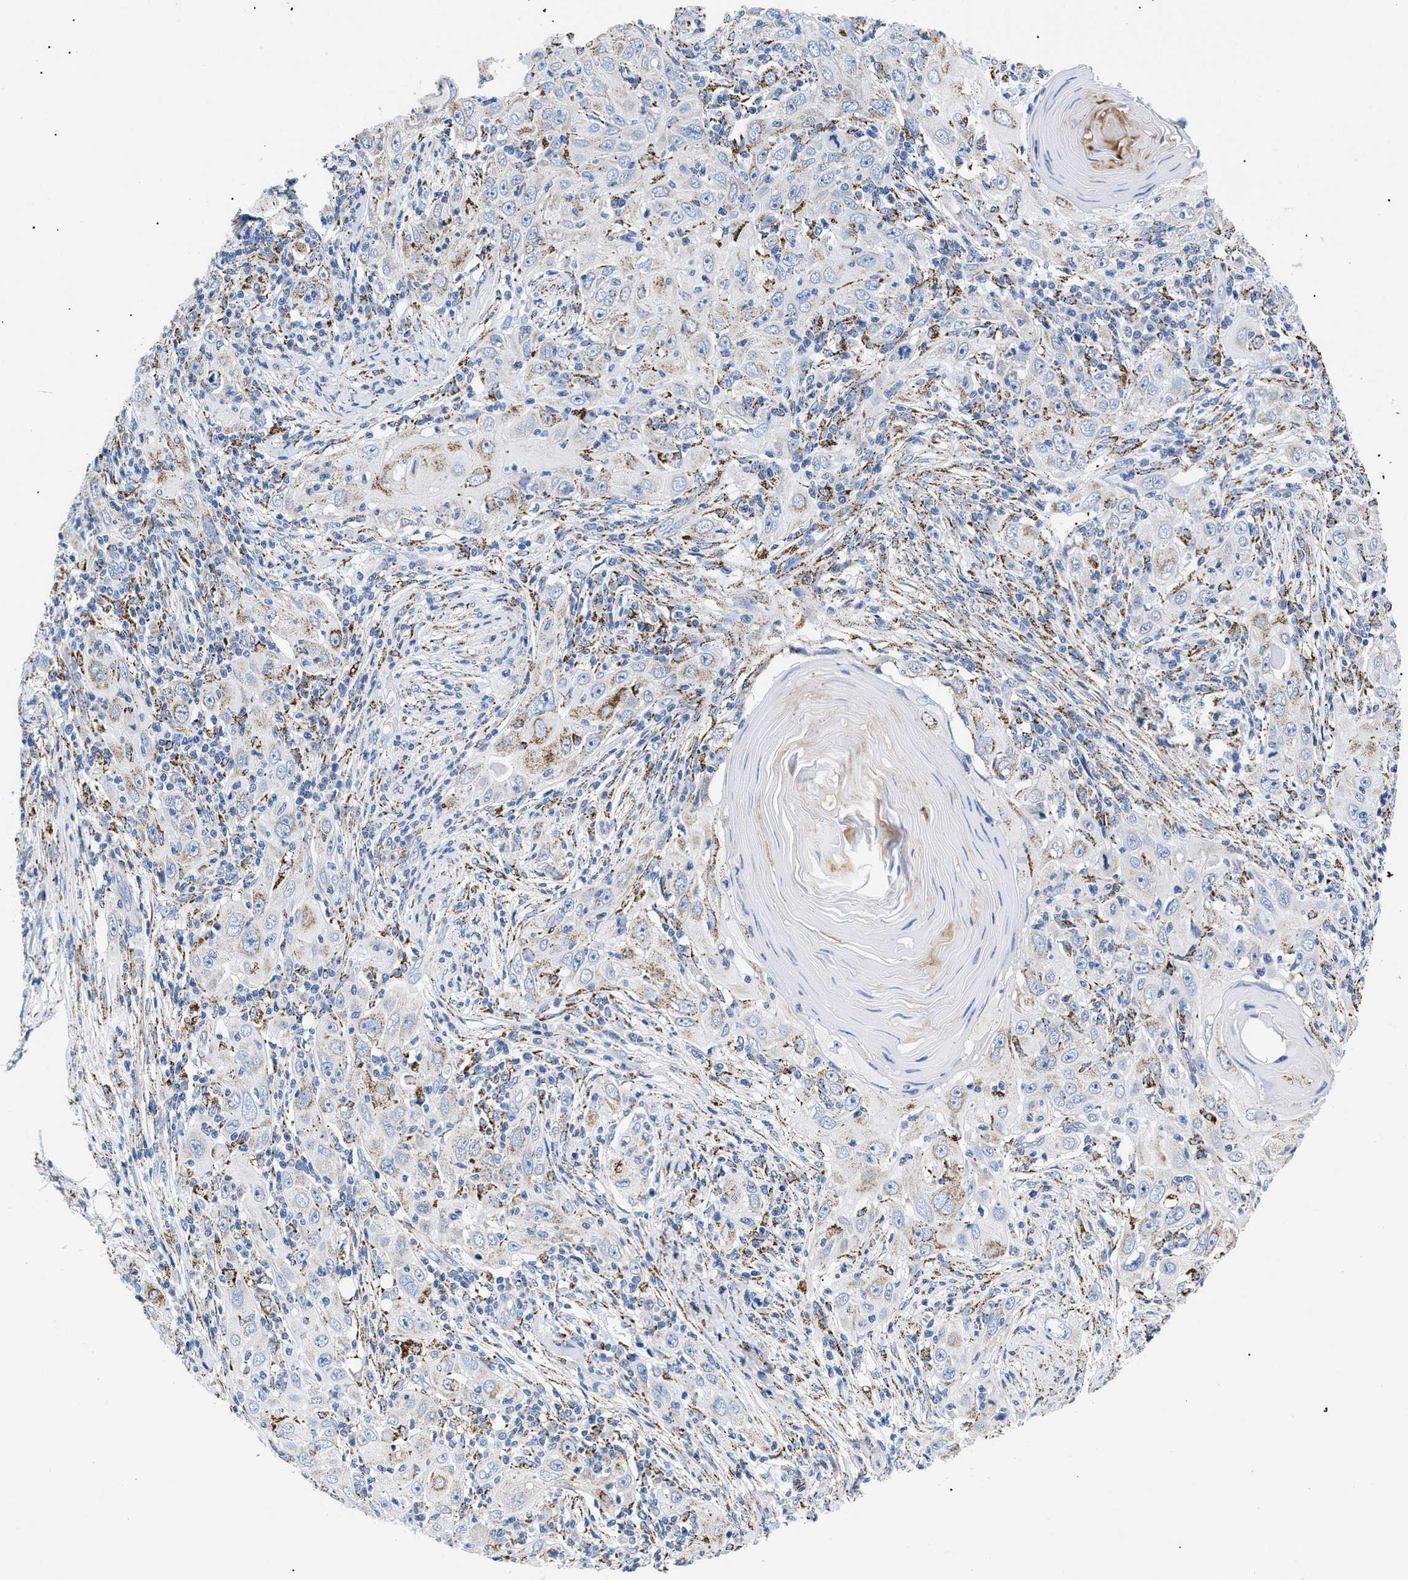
{"staining": {"intensity": "moderate", "quantity": "<25%", "location": "cytoplasmic/membranous"}, "tissue": "skin cancer", "cell_type": "Tumor cells", "image_type": "cancer", "snomed": [{"axis": "morphology", "description": "Squamous cell carcinoma, NOS"}, {"axis": "topography", "description": "Skin"}], "caption": "Protein expression analysis of human skin cancer (squamous cell carcinoma) reveals moderate cytoplasmic/membranous expression in about <25% of tumor cells.", "gene": "GPR149", "patient": {"sex": "female", "age": 88}}